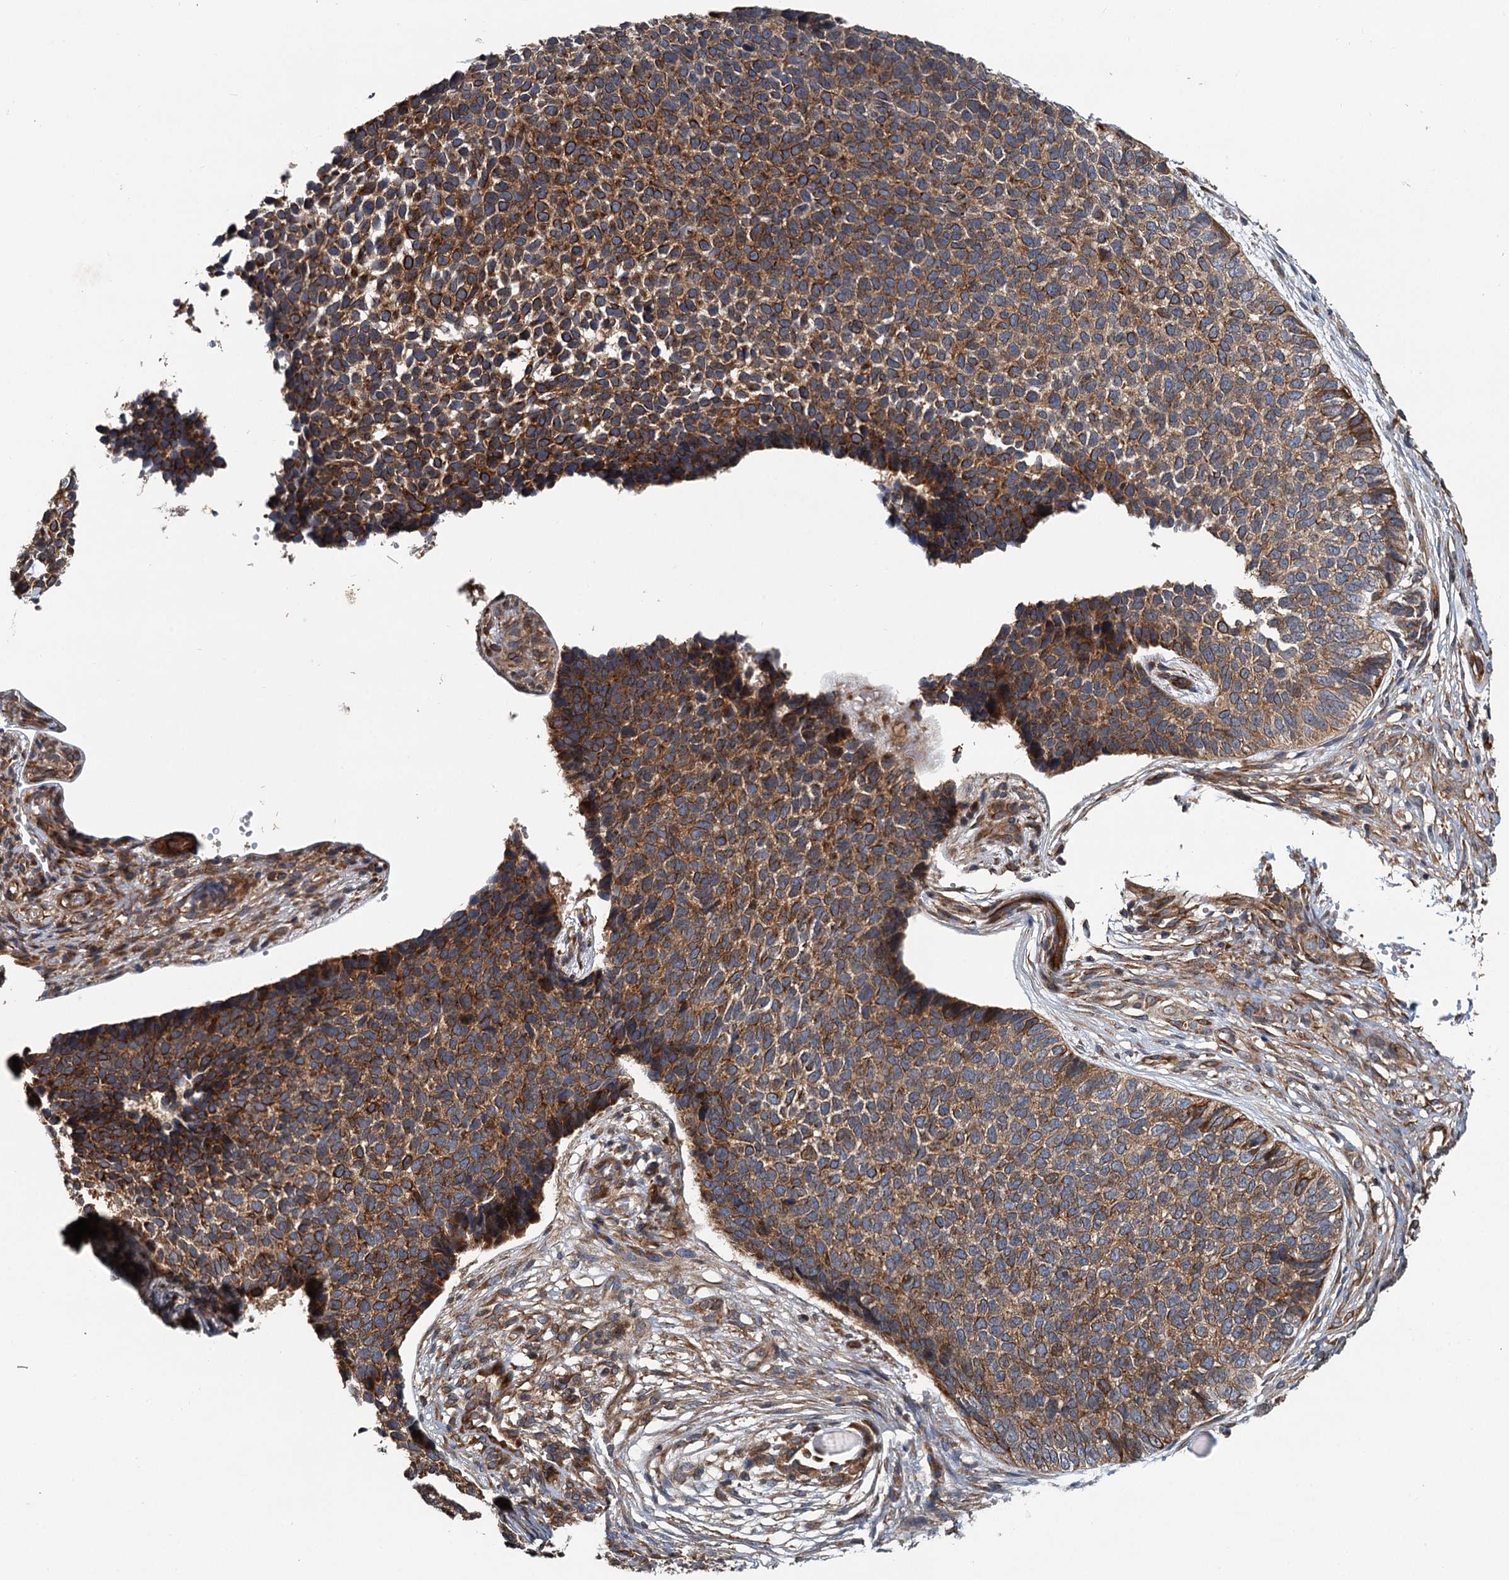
{"staining": {"intensity": "strong", "quantity": ">75%", "location": "cytoplasmic/membranous"}, "tissue": "skin cancer", "cell_type": "Tumor cells", "image_type": "cancer", "snomed": [{"axis": "morphology", "description": "Basal cell carcinoma"}, {"axis": "topography", "description": "Skin"}], "caption": "Human skin basal cell carcinoma stained with a protein marker demonstrates strong staining in tumor cells.", "gene": "LRRK2", "patient": {"sex": "female", "age": 84}}